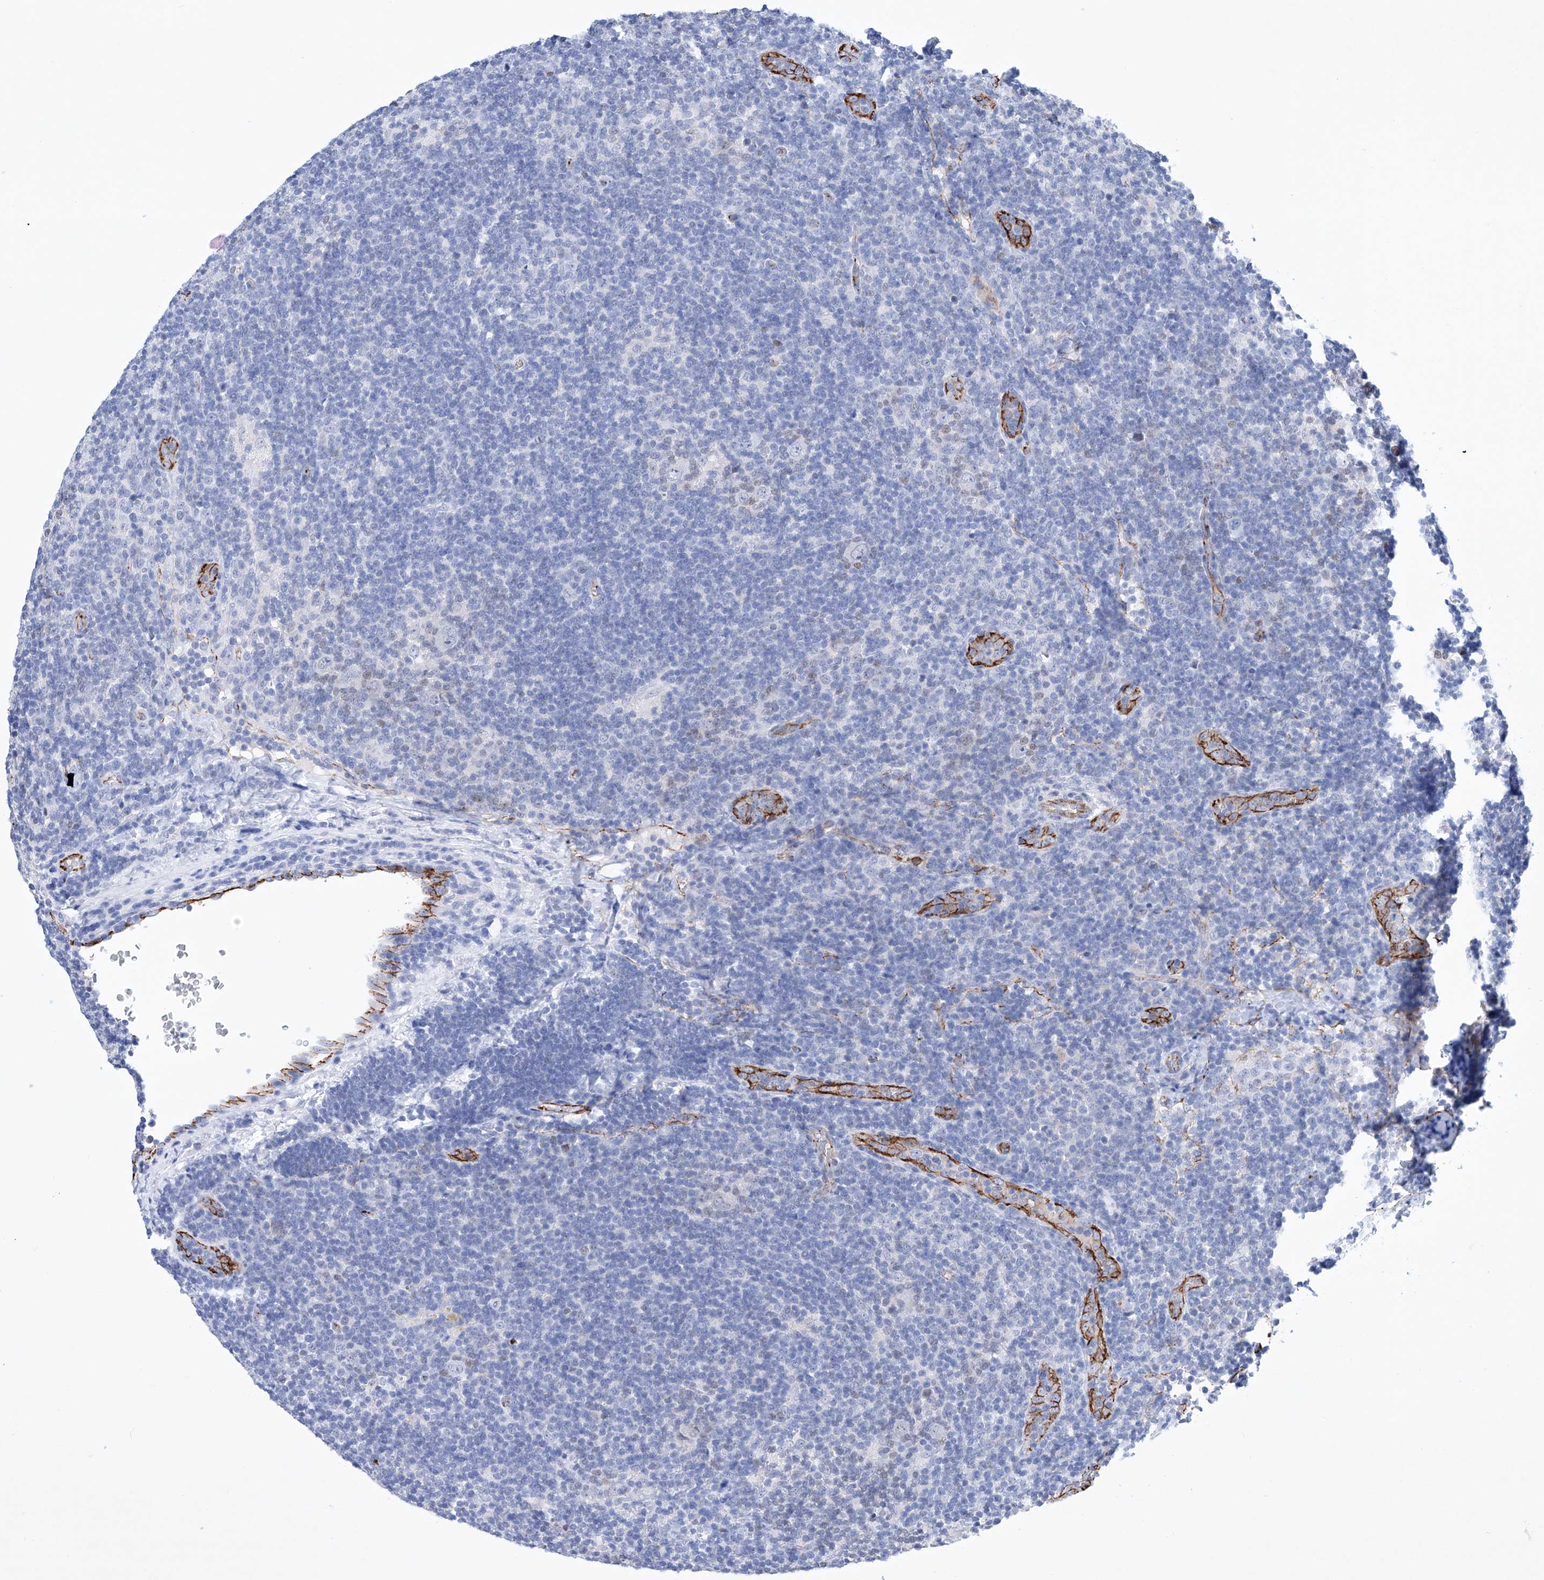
{"staining": {"intensity": "negative", "quantity": "none", "location": "none"}, "tissue": "lymphoma", "cell_type": "Tumor cells", "image_type": "cancer", "snomed": [{"axis": "morphology", "description": "Hodgkin's disease, NOS"}, {"axis": "topography", "description": "Lymph node"}], "caption": "IHC histopathology image of neoplastic tissue: human lymphoma stained with DAB displays no significant protein positivity in tumor cells. (DAB (3,3'-diaminobenzidine) immunohistochemistry (IHC) with hematoxylin counter stain).", "gene": "ETV7", "patient": {"sex": "female", "age": 57}}